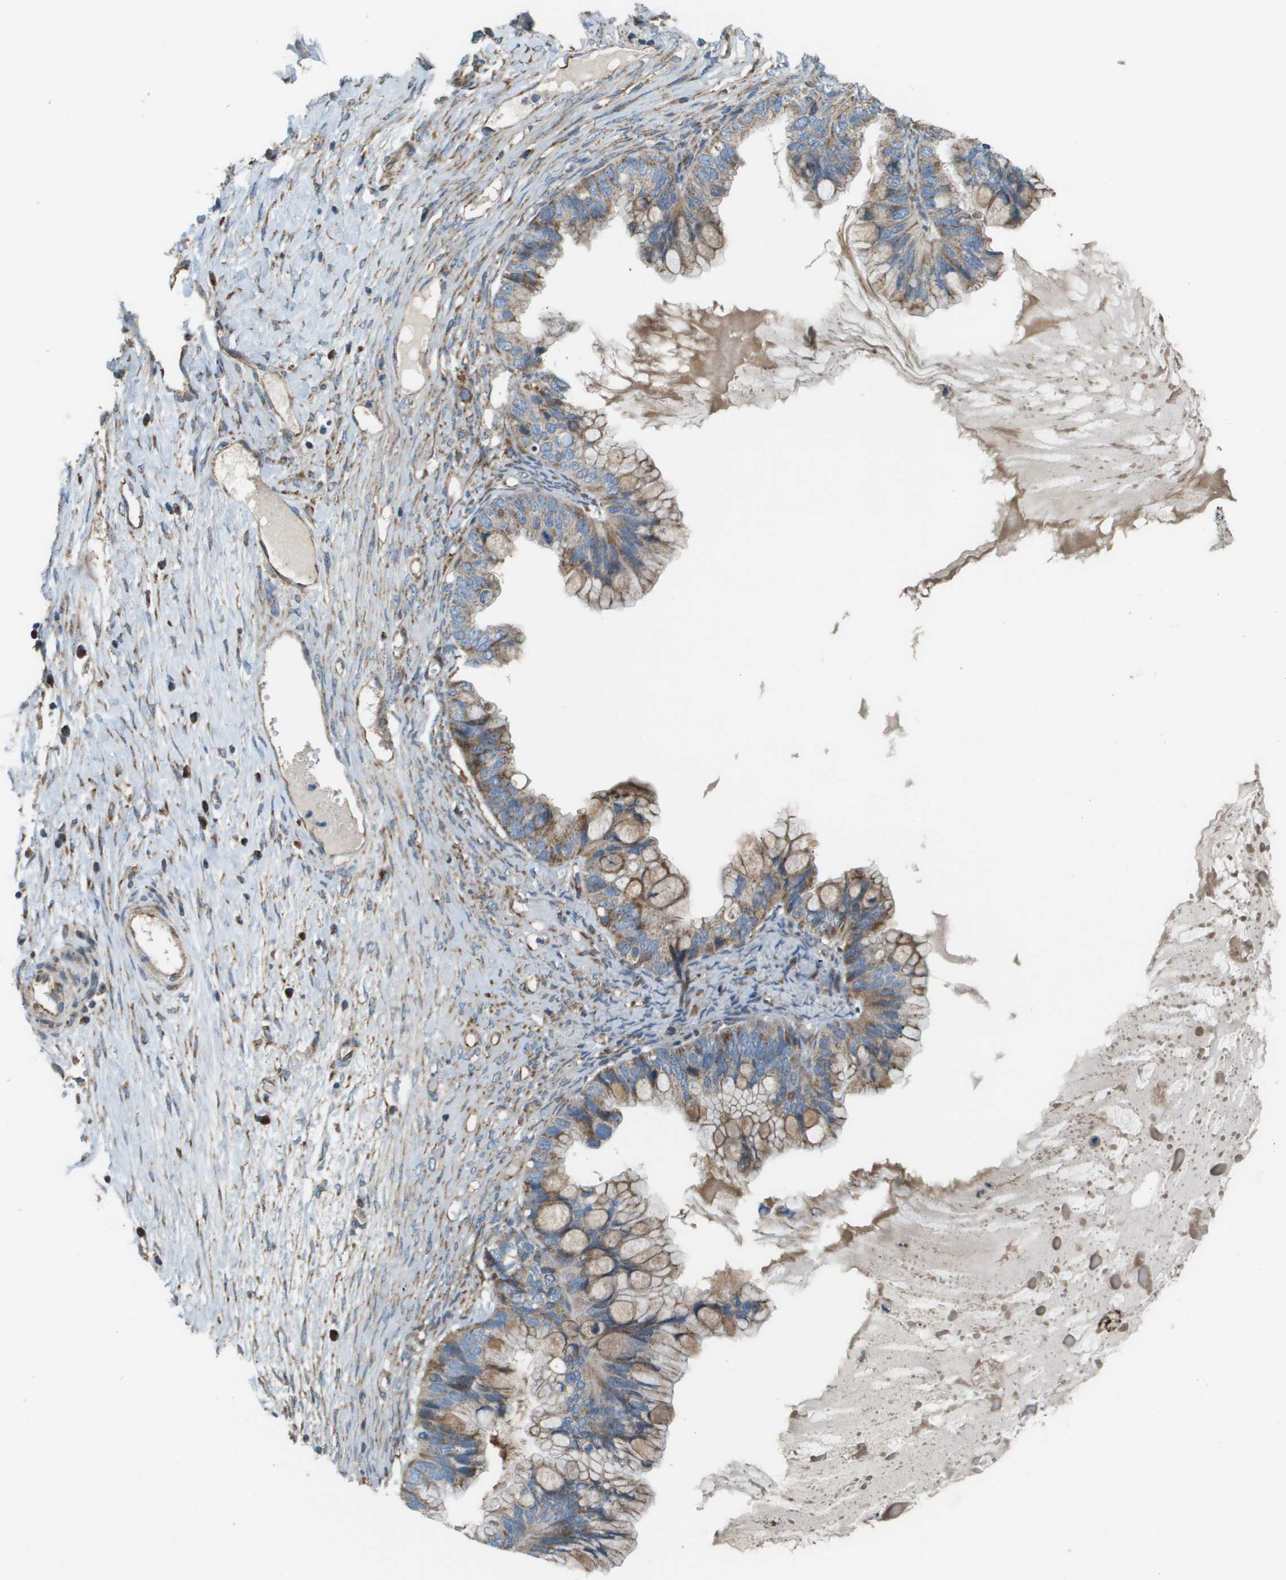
{"staining": {"intensity": "moderate", "quantity": ">75%", "location": "cytoplasmic/membranous"}, "tissue": "ovarian cancer", "cell_type": "Tumor cells", "image_type": "cancer", "snomed": [{"axis": "morphology", "description": "Cystadenocarcinoma, mucinous, NOS"}, {"axis": "topography", "description": "Ovary"}], "caption": "Brown immunohistochemical staining in ovarian cancer (mucinous cystadenocarcinoma) demonstrates moderate cytoplasmic/membranous staining in about >75% of tumor cells. (DAB IHC, brown staining for protein, blue staining for nuclei).", "gene": "NRK", "patient": {"sex": "female", "age": 80}}